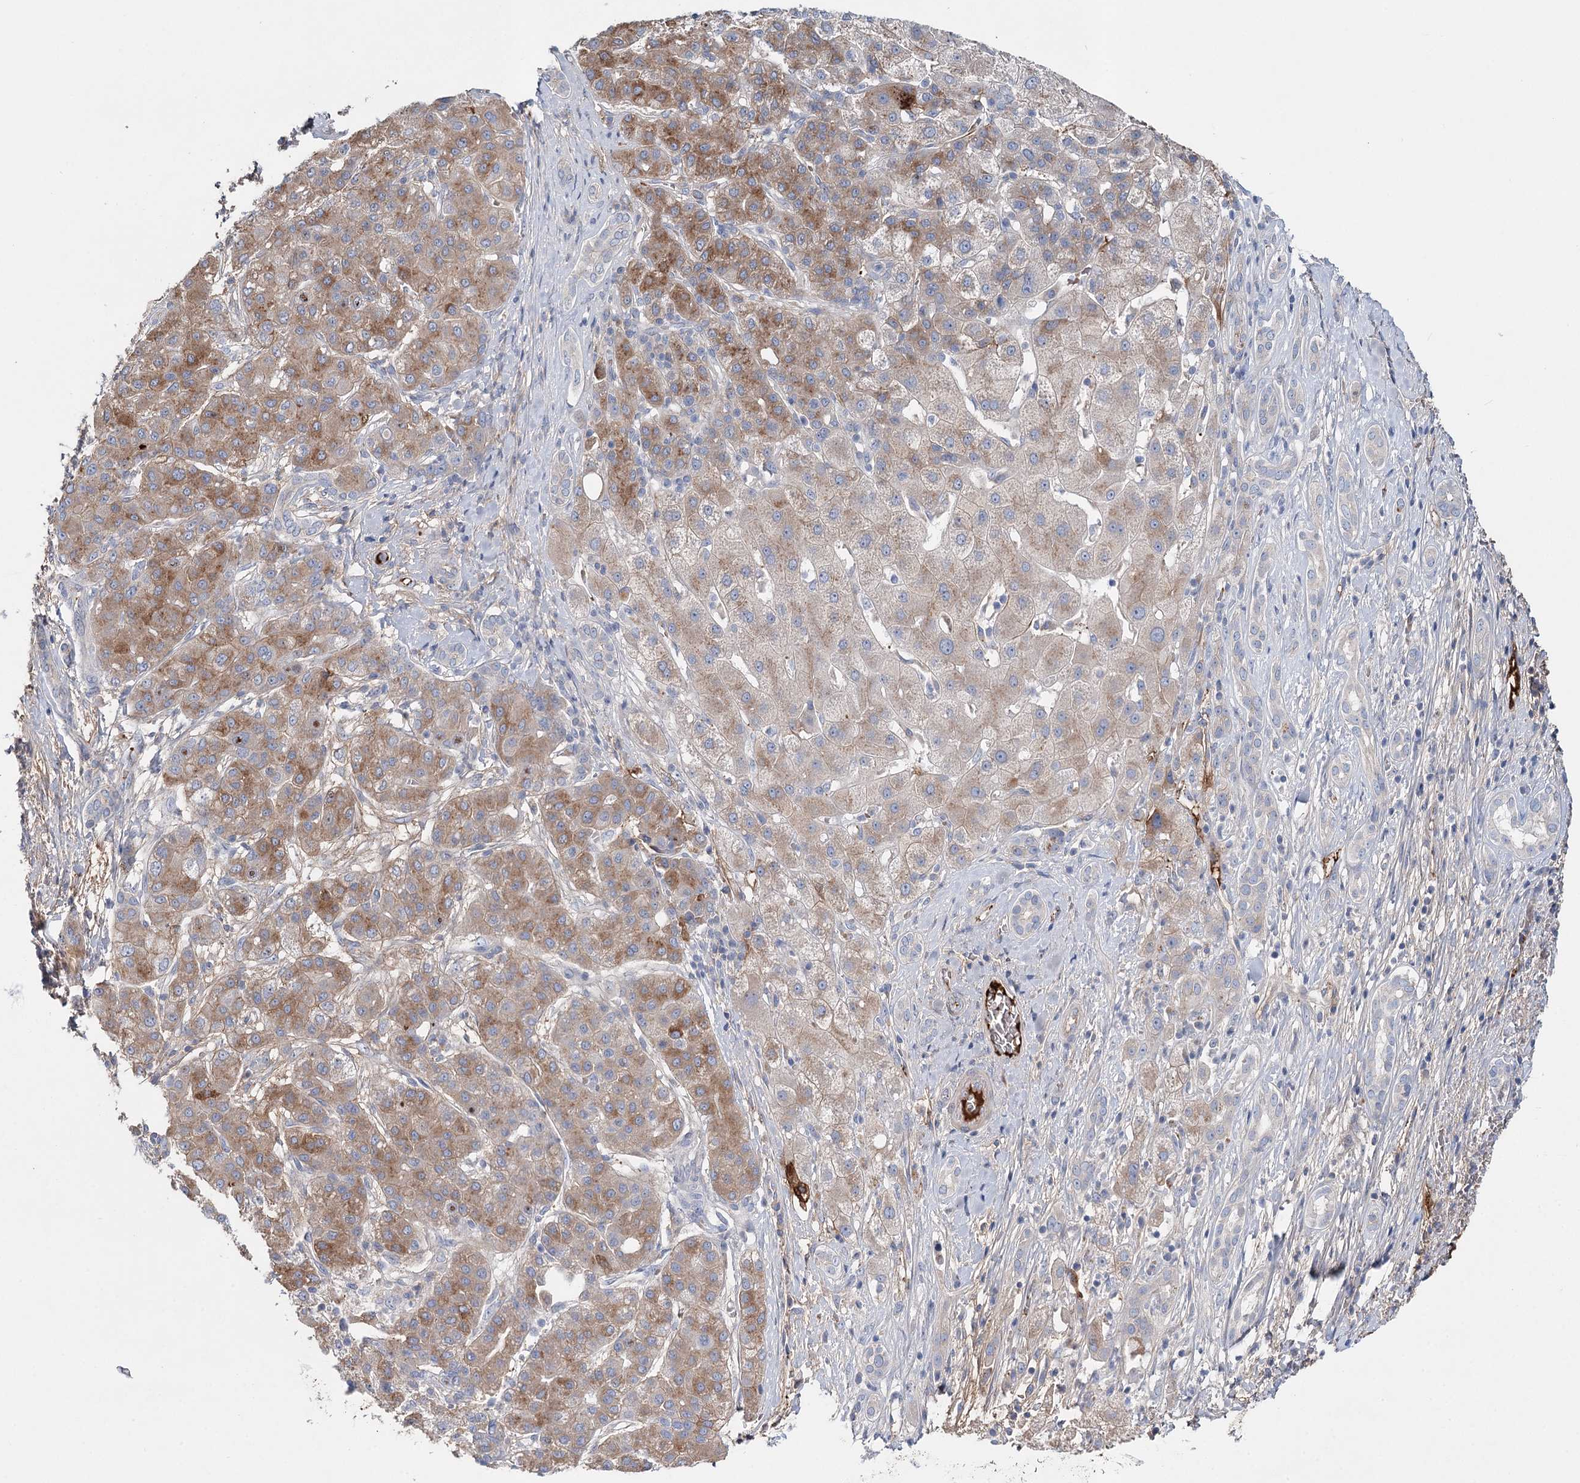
{"staining": {"intensity": "moderate", "quantity": "25%-75%", "location": "cytoplasmic/membranous"}, "tissue": "liver cancer", "cell_type": "Tumor cells", "image_type": "cancer", "snomed": [{"axis": "morphology", "description": "Carcinoma, Hepatocellular, NOS"}, {"axis": "topography", "description": "Liver"}], "caption": "Tumor cells reveal medium levels of moderate cytoplasmic/membranous staining in approximately 25%-75% of cells in human hepatocellular carcinoma (liver).", "gene": "ALKBH8", "patient": {"sex": "male", "age": 65}}